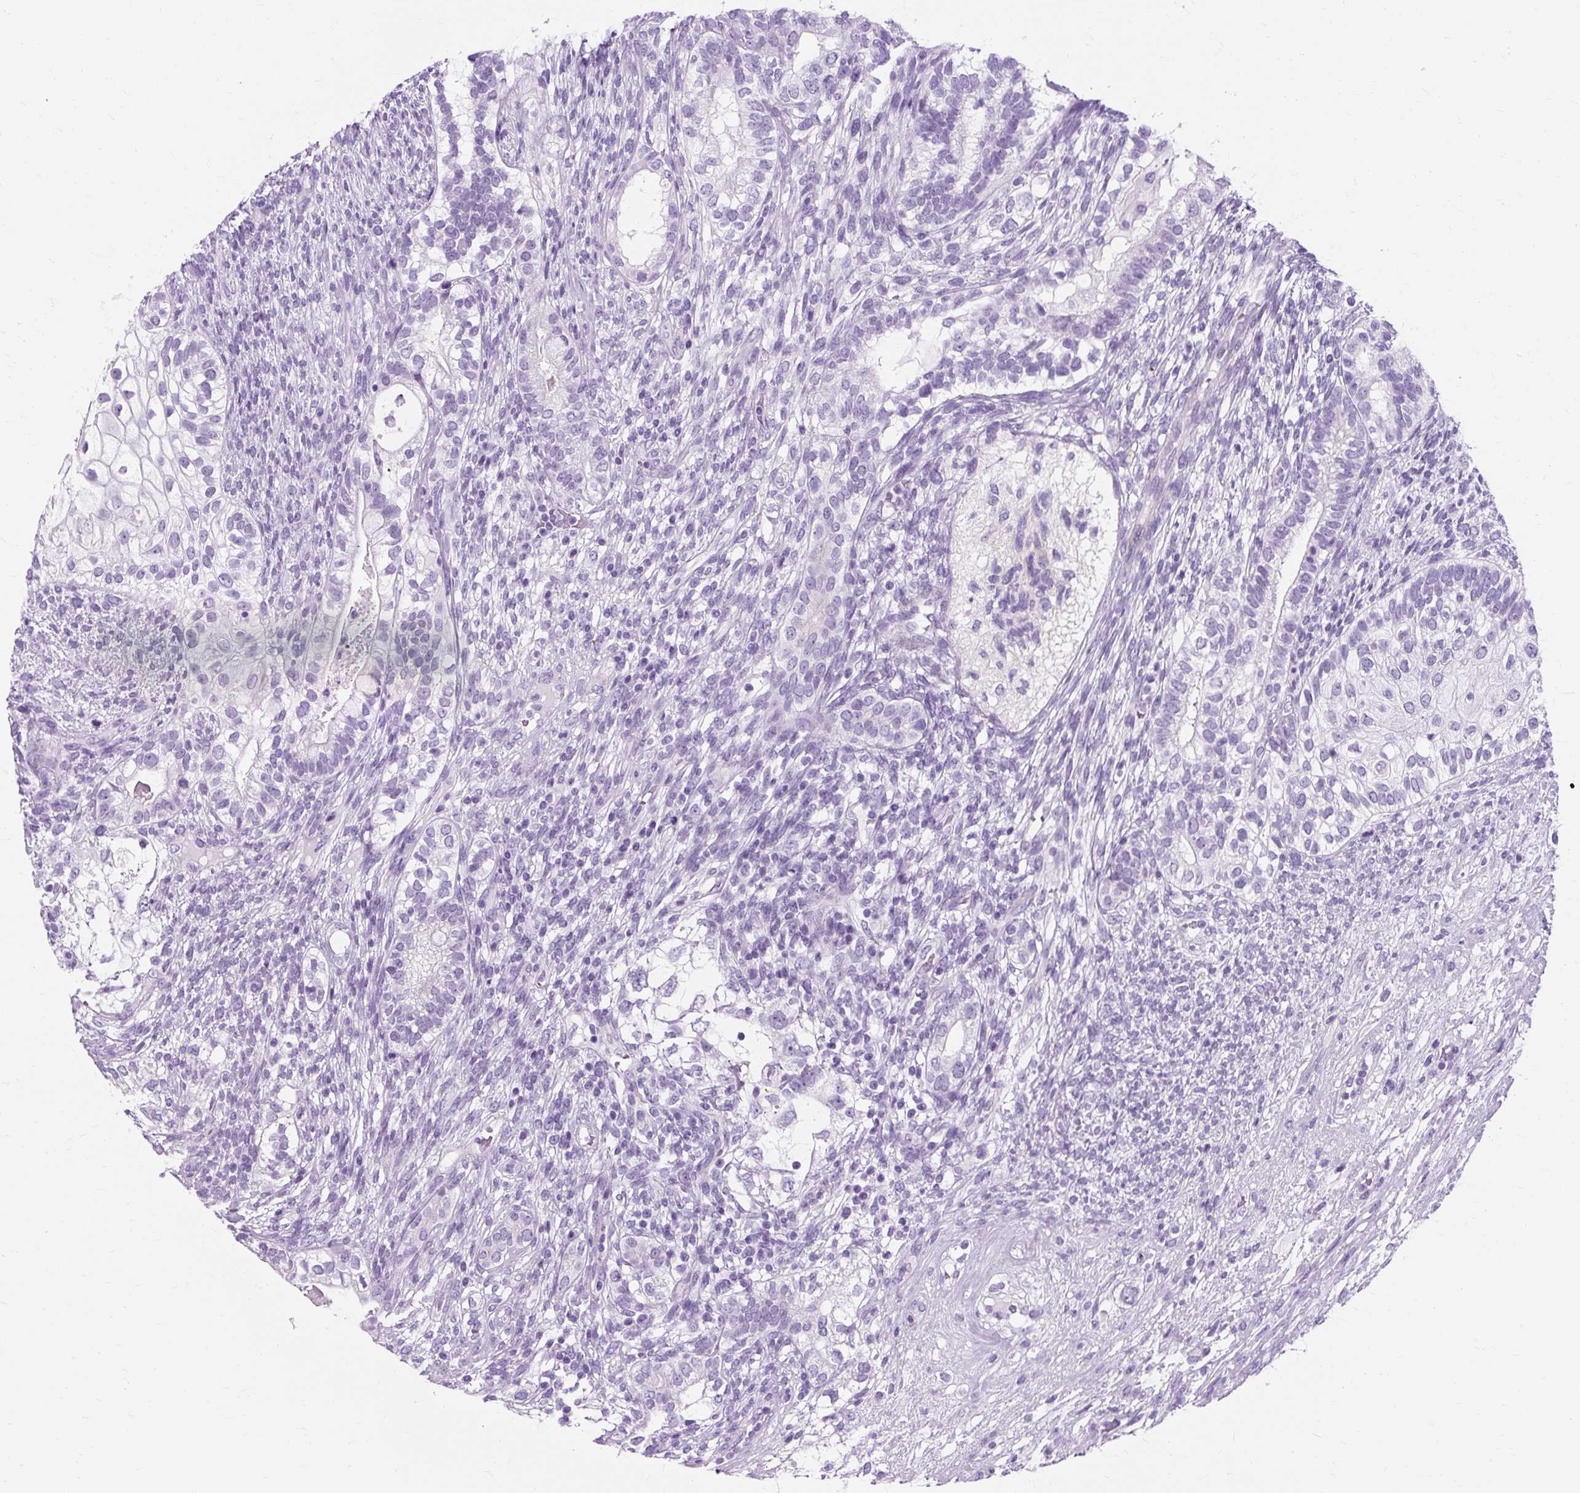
{"staining": {"intensity": "negative", "quantity": "none", "location": "none"}, "tissue": "testis cancer", "cell_type": "Tumor cells", "image_type": "cancer", "snomed": [{"axis": "morphology", "description": "Seminoma, NOS"}, {"axis": "morphology", "description": "Carcinoma, Embryonal, NOS"}, {"axis": "topography", "description": "Testis"}], "caption": "Tumor cells are negative for brown protein staining in seminoma (testis).", "gene": "TMEM89", "patient": {"sex": "male", "age": 41}}